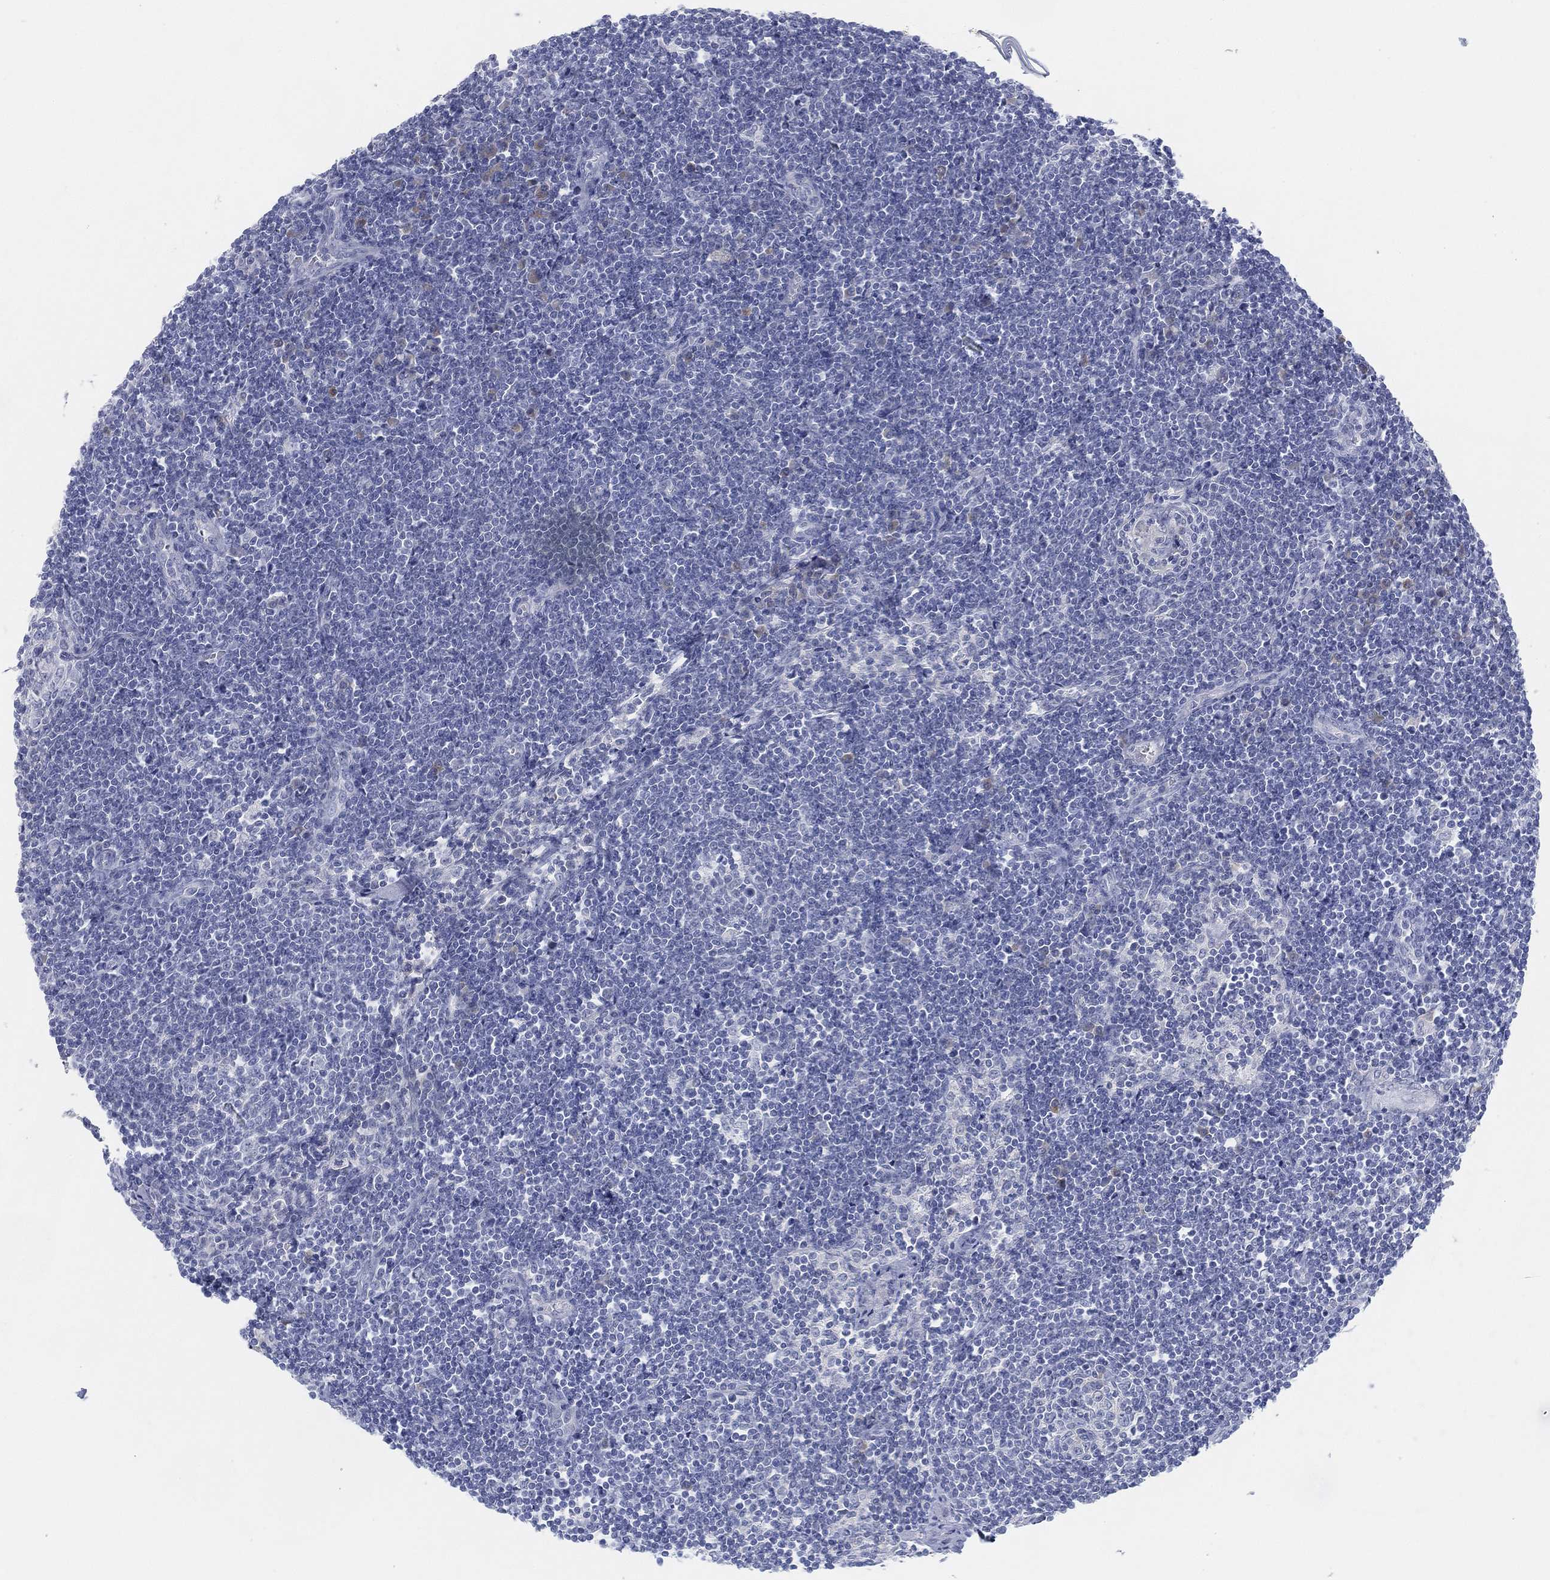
{"staining": {"intensity": "negative", "quantity": "none", "location": "none"}, "tissue": "lymph node", "cell_type": "Germinal center cells", "image_type": "normal", "snomed": [{"axis": "morphology", "description": "Normal tissue, NOS"}, {"axis": "morphology", "description": "Adenocarcinoma, NOS"}, {"axis": "topography", "description": "Lymph node"}, {"axis": "topography", "description": "Pancreas"}], "caption": "Germinal center cells show no significant protein staining in unremarkable lymph node. (DAB immunohistochemistry (IHC) with hematoxylin counter stain).", "gene": "GCNA", "patient": {"sex": "female", "age": 58}}